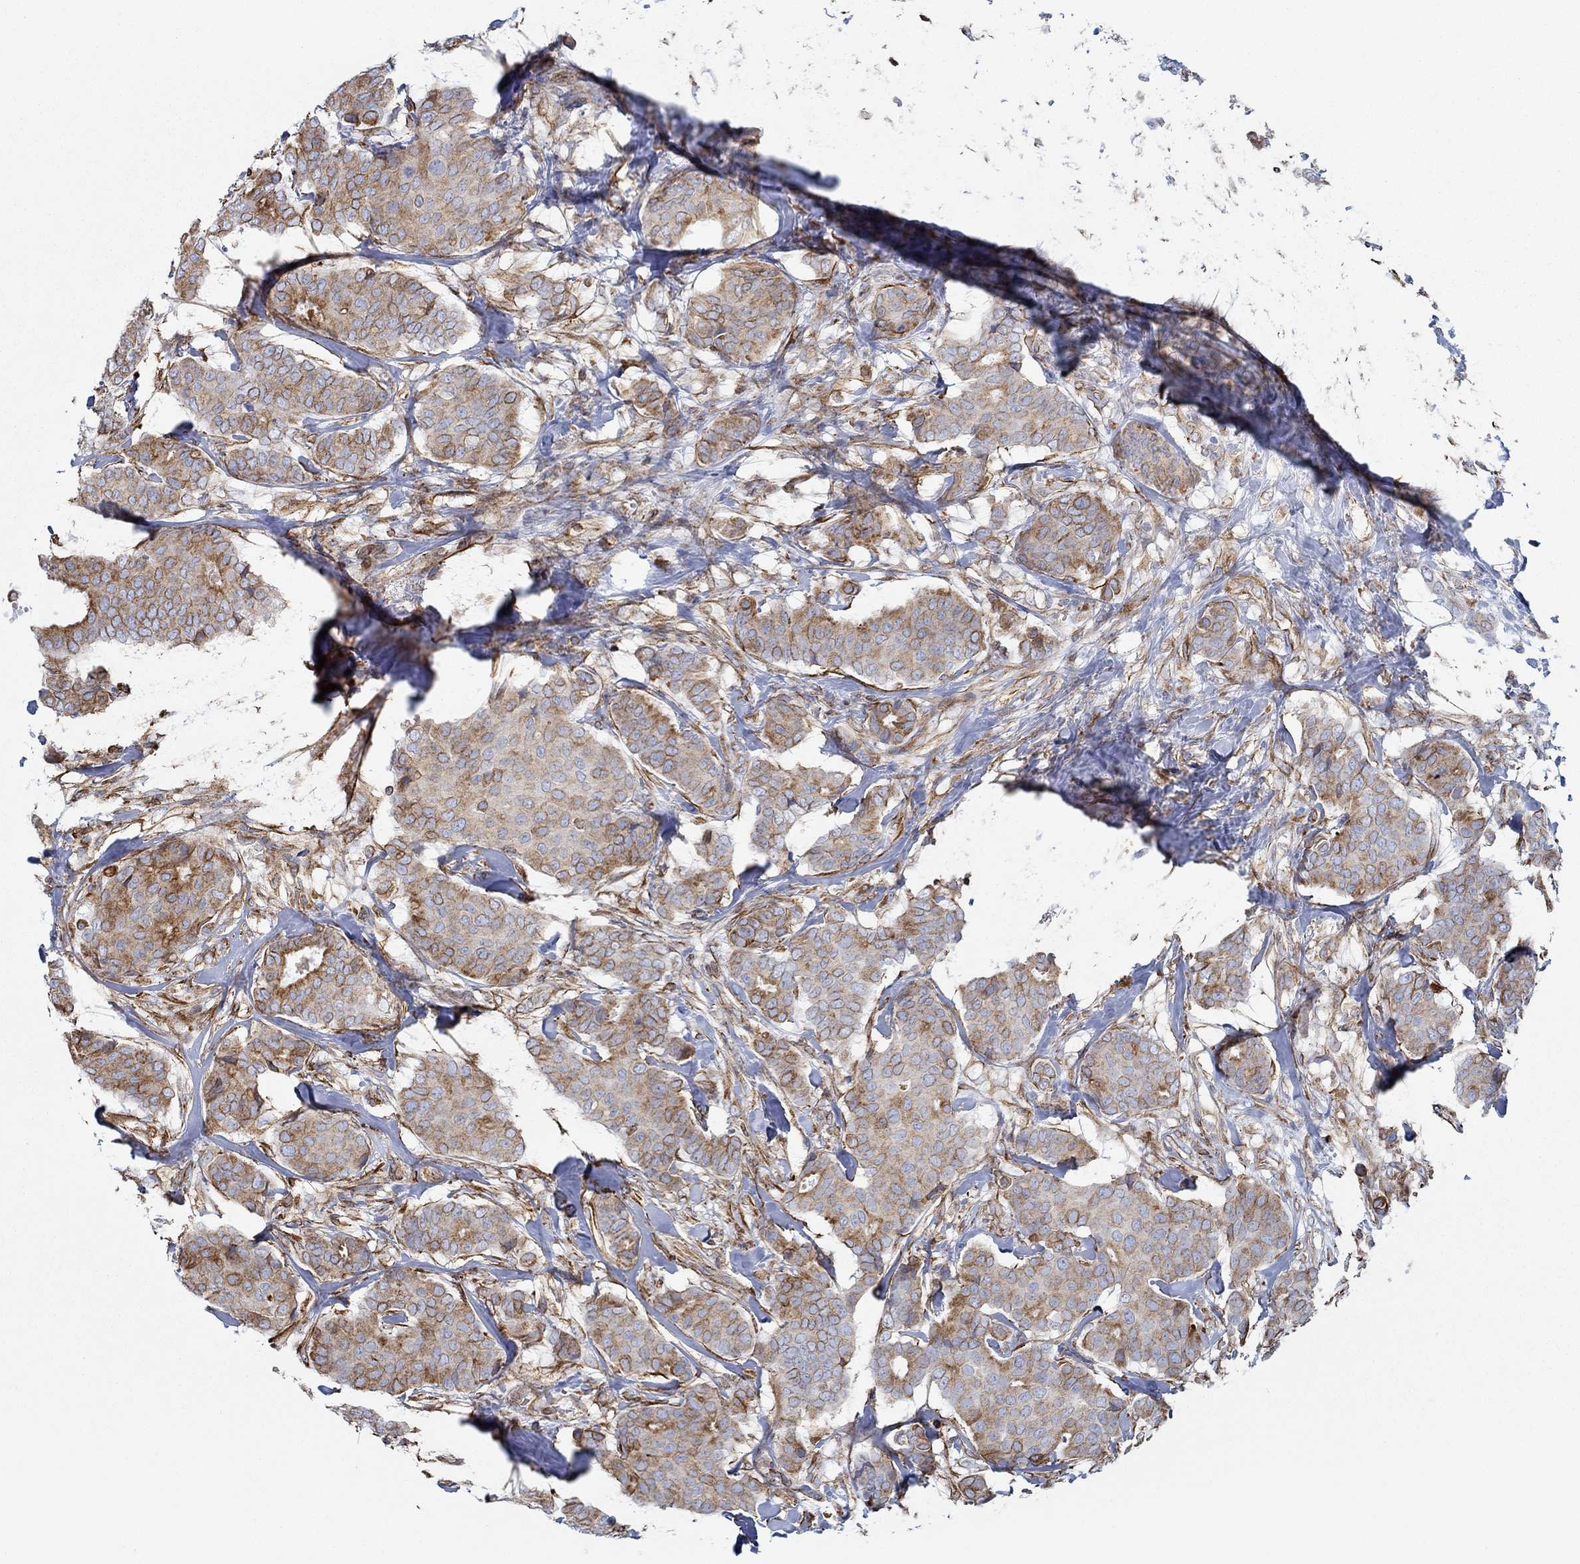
{"staining": {"intensity": "moderate", "quantity": "25%-75%", "location": "cytoplasmic/membranous"}, "tissue": "breast cancer", "cell_type": "Tumor cells", "image_type": "cancer", "snomed": [{"axis": "morphology", "description": "Duct carcinoma"}, {"axis": "topography", "description": "Breast"}], "caption": "Tumor cells exhibit medium levels of moderate cytoplasmic/membranous expression in approximately 25%-75% of cells in breast infiltrating ductal carcinoma. Immunohistochemistry stains the protein of interest in brown and the nuclei are stained blue.", "gene": "STC2", "patient": {"sex": "female", "age": 75}}